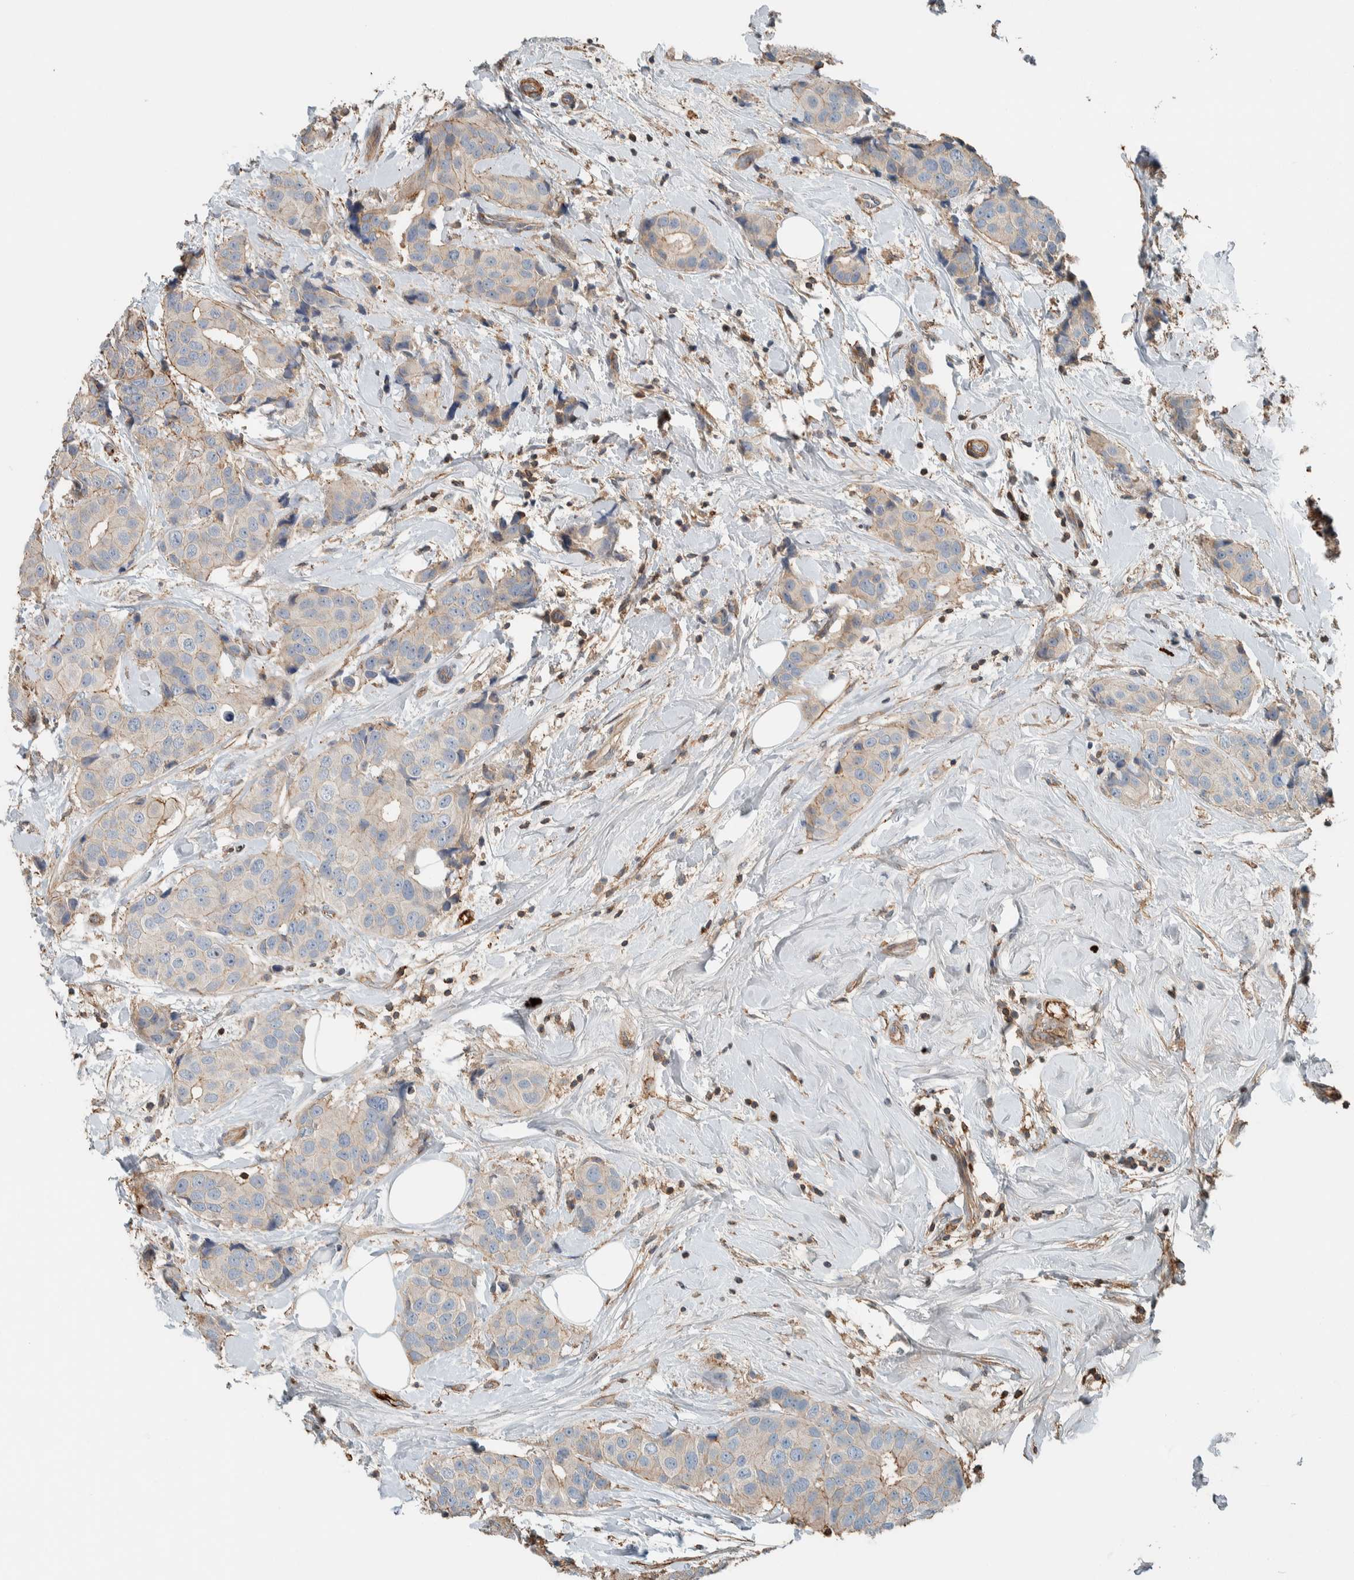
{"staining": {"intensity": "negative", "quantity": "none", "location": "none"}, "tissue": "breast cancer", "cell_type": "Tumor cells", "image_type": "cancer", "snomed": [{"axis": "morphology", "description": "Normal tissue, NOS"}, {"axis": "morphology", "description": "Duct carcinoma"}, {"axis": "topography", "description": "Breast"}], "caption": "Tumor cells show no significant protein positivity in breast invasive ductal carcinoma. Brightfield microscopy of immunohistochemistry stained with DAB (3,3'-diaminobenzidine) (brown) and hematoxylin (blue), captured at high magnification.", "gene": "CTBP2", "patient": {"sex": "female", "age": 39}}